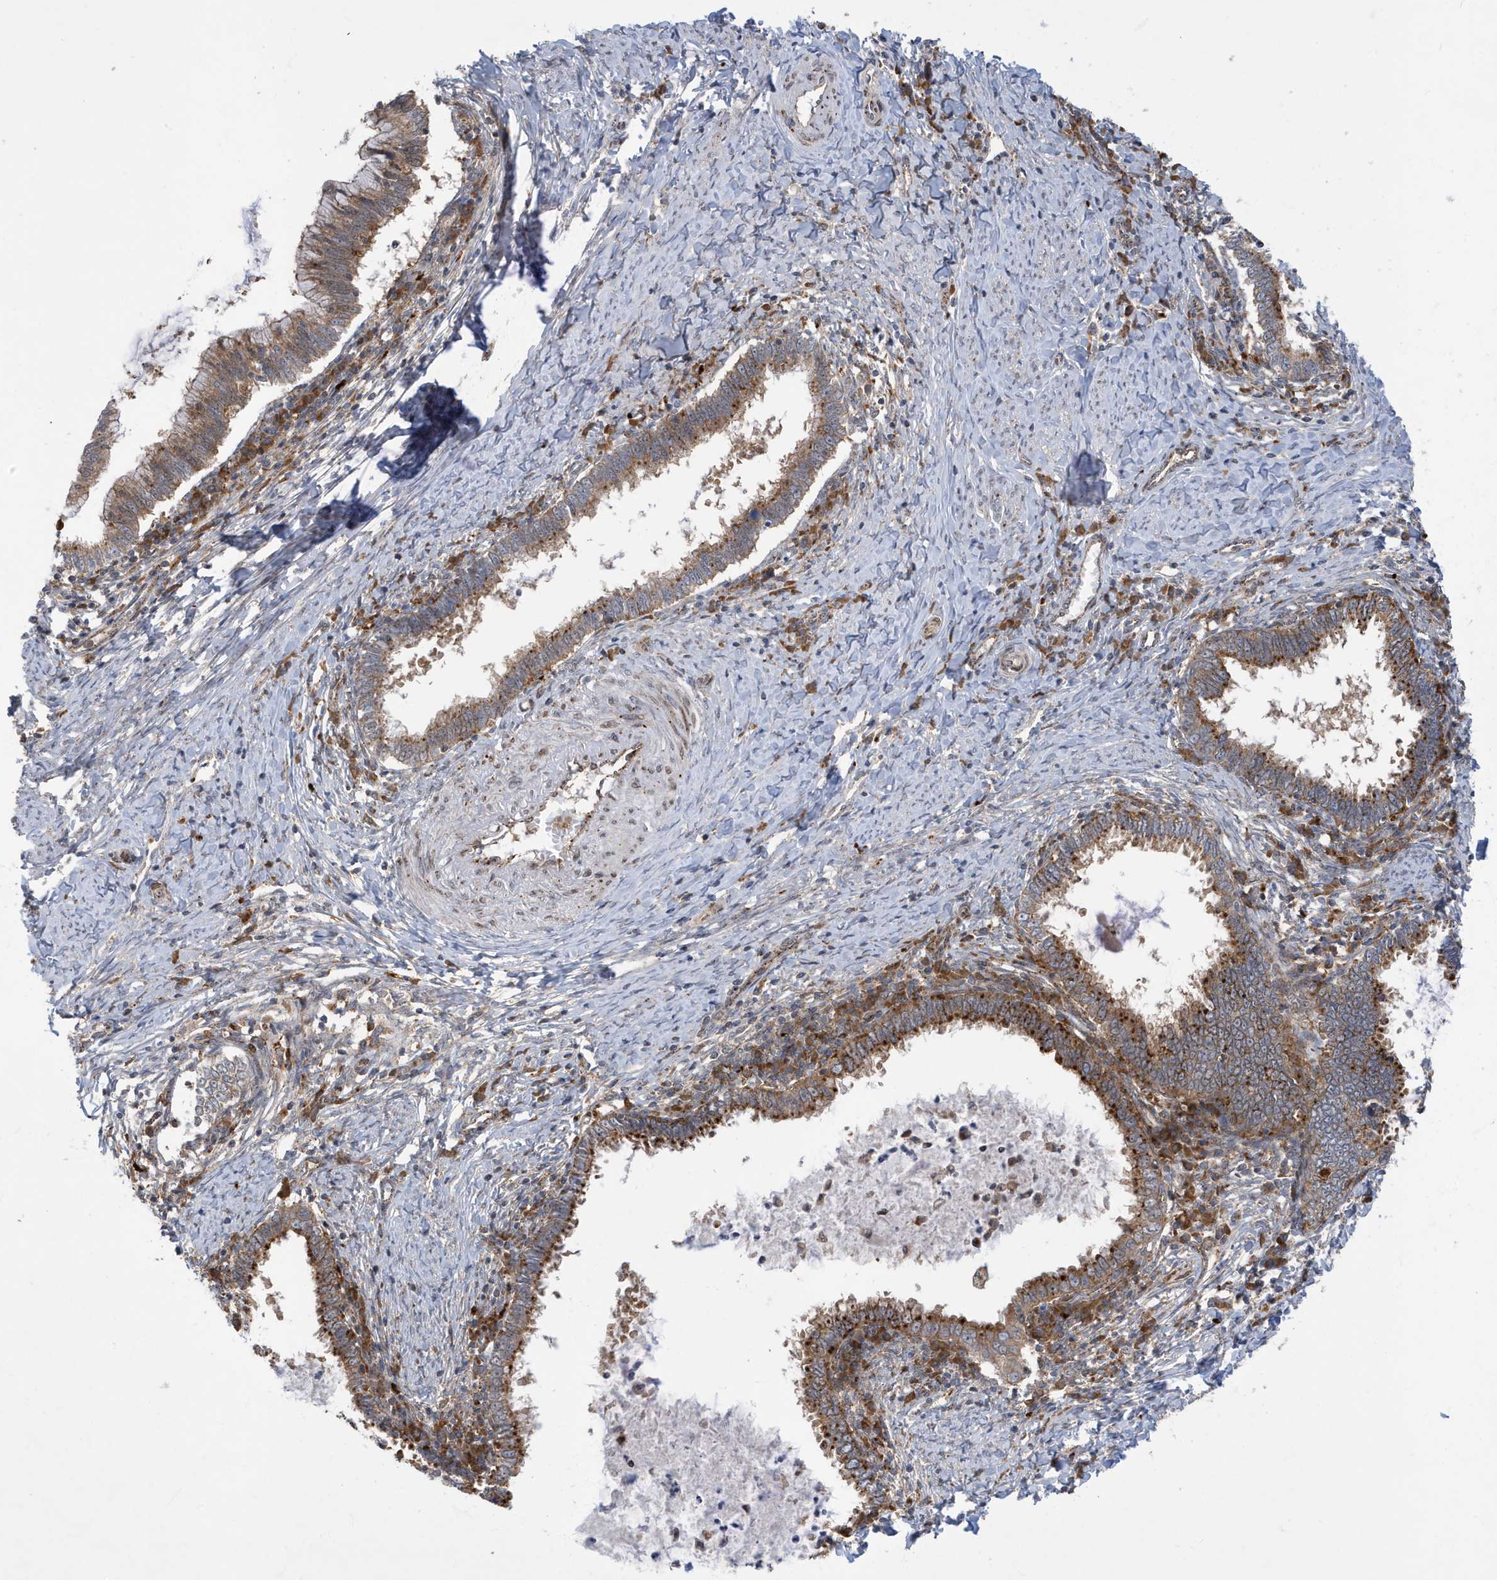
{"staining": {"intensity": "moderate", "quantity": ">75%", "location": "cytoplasmic/membranous"}, "tissue": "cervical cancer", "cell_type": "Tumor cells", "image_type": "cancer", "snomed": [{"axis": "morphology", "description": "Adenocarcinoma, NOS"}, {"axis": "topography", "description": "Cervix"}], "caption": "IHC of adenocarcinoma (cervical) reveals medium levels of moderate cytoplasmic/membranous positivity in approximately >75% of tumor cells. Nuclei are stained in blue.", "gene": "ZNF507", "patient": {"sex": "female", "age": 36}}